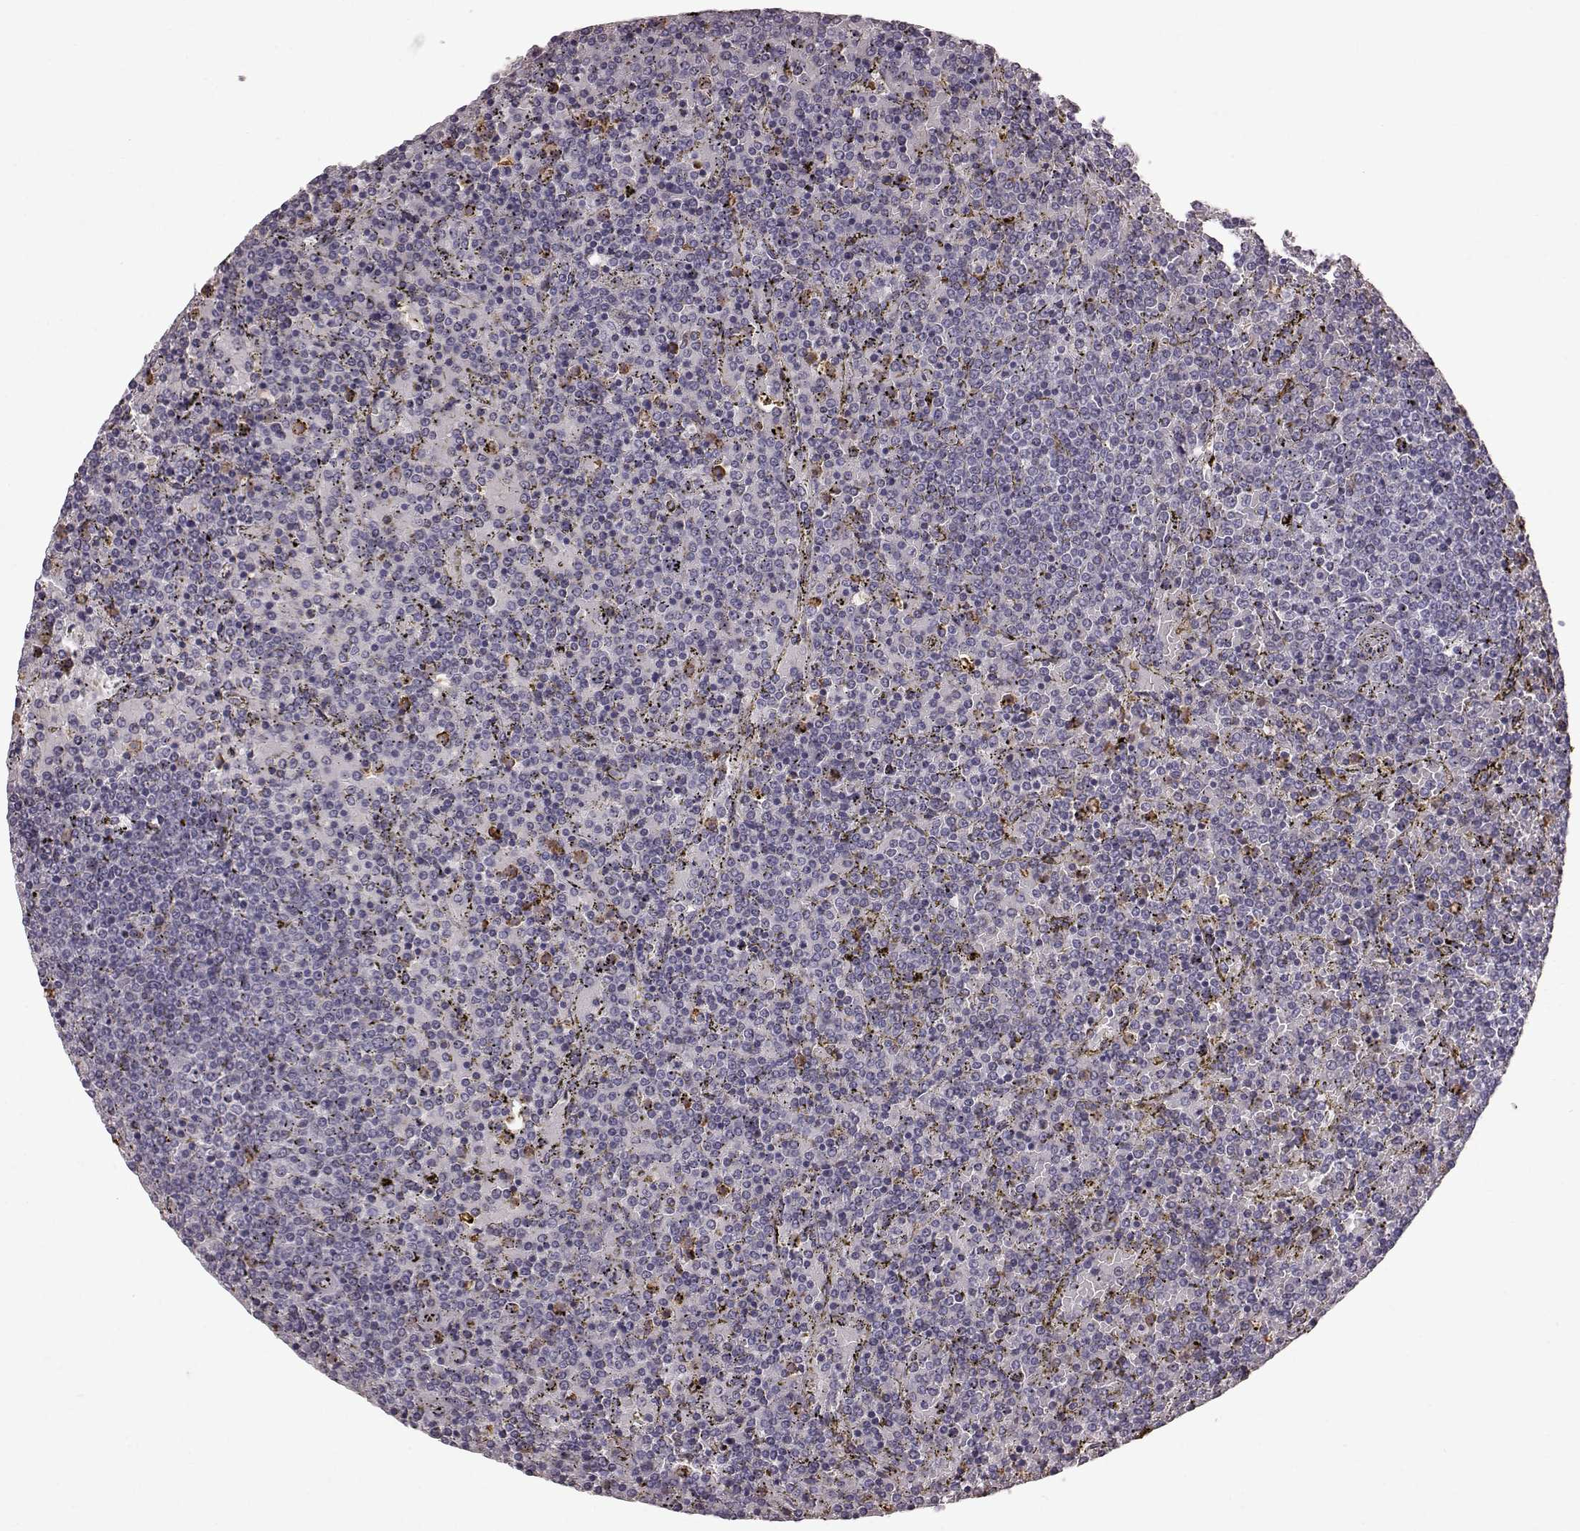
{"staining": {"intensity": "negative", "quantity": "none", "location": "none"}, "tissue": "lymphoma", "cell_type": "Tumor cells", "image_type": "cancer", "snomed": [{"axis": "morphology", "description": "Malignant lymphoma, non-Hodgkin's type, Low grade"}, {"axis": "topography", "description": "Spleen"}], "caption": "Tumor cells are negative for brown protein staining in malignant lymphoma, non-Hodgkin's type (low-grade).", "gene": "FUT4", "patient": {"sex": "female", "age": 77}}